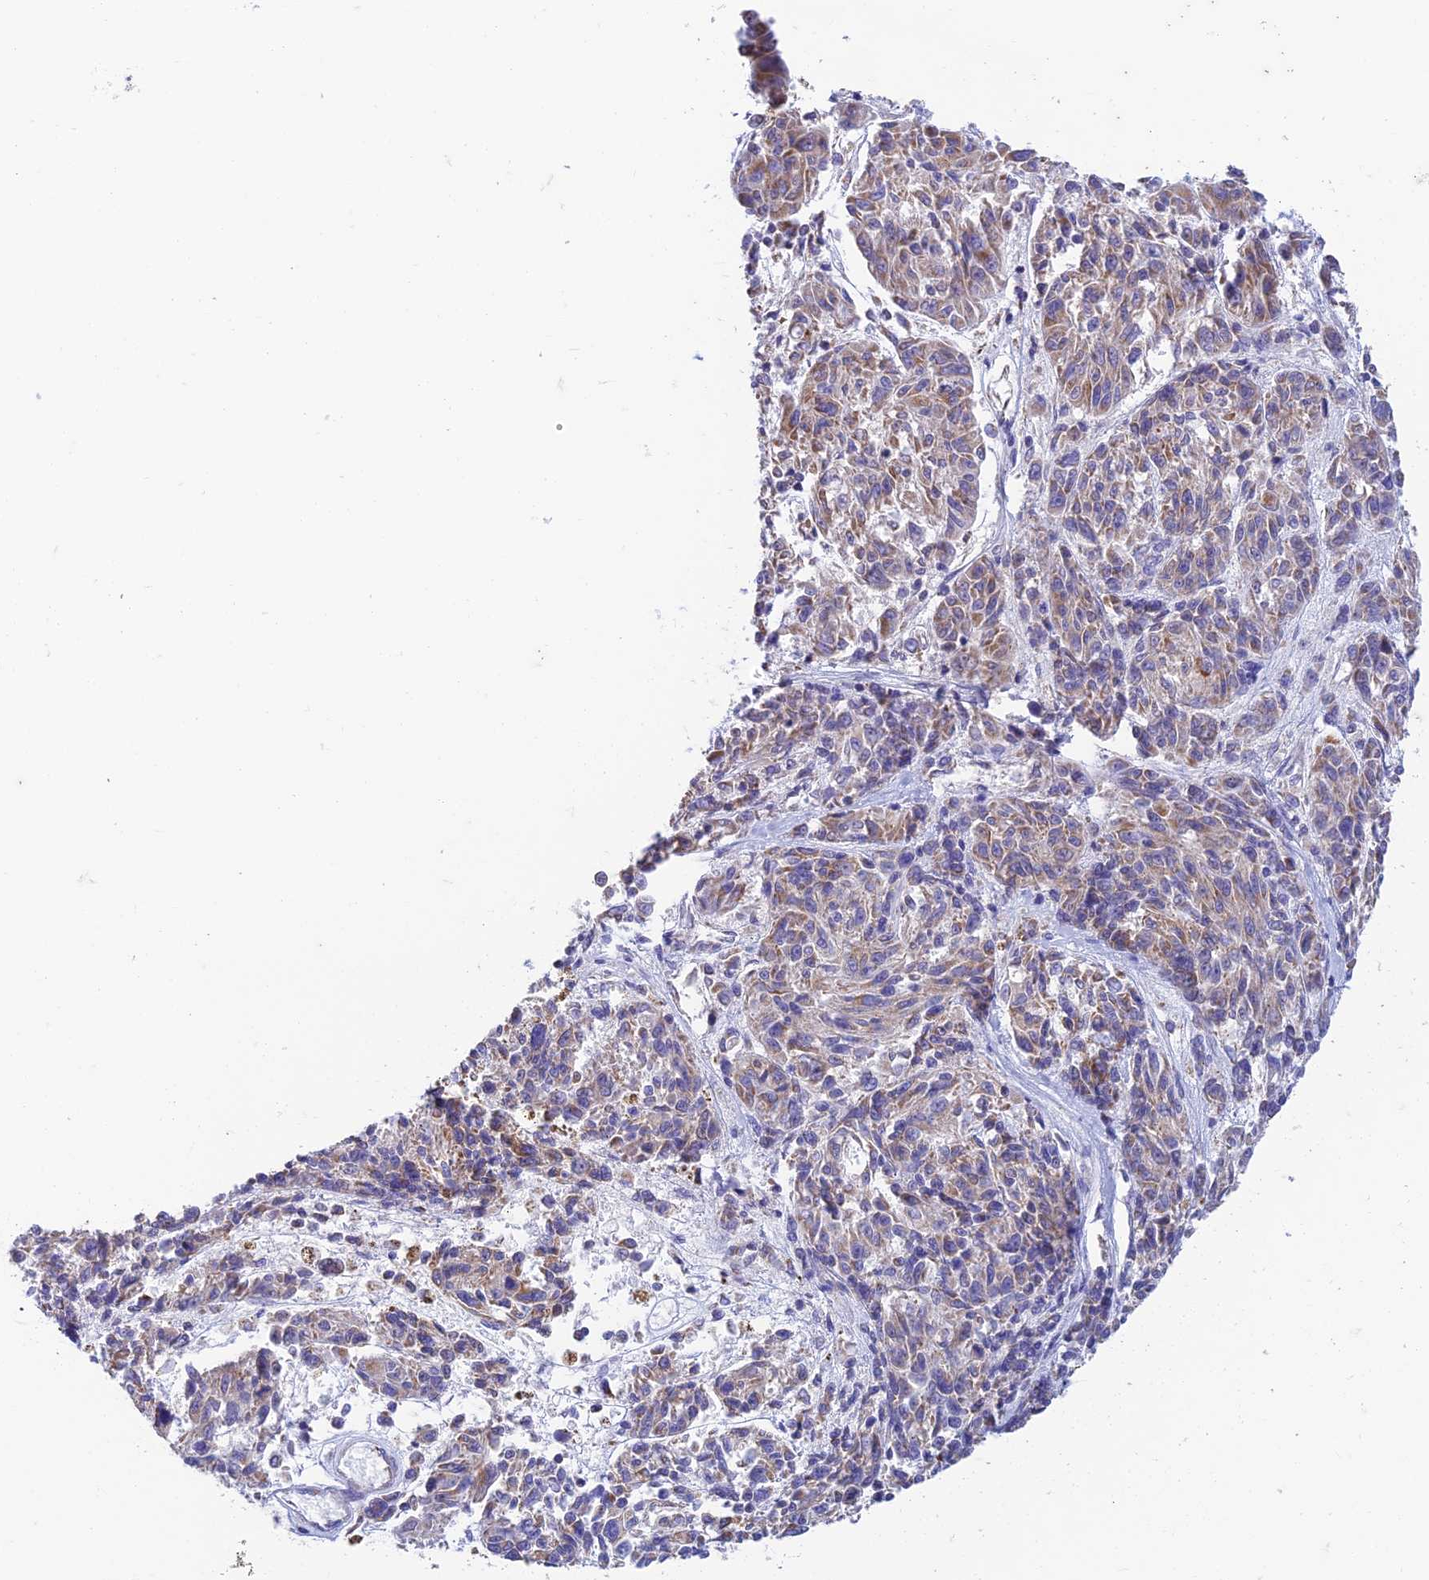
{"staining": {"intensity": "weak", "quantity": "25%-75%", "location": "cytoplasmic/membranous"}, "tissue": "melanoma", "cell_type": "Tumor cells", "image_type": "cancer", "snomed": [{"axis": "morphology", "description": "Malignant melanoma, NOS"}, {"axis": "topography", "description": "Skin"}], "caption": "A high-resolution micrograph shows IHC staining of melanoma, which demonstrates weak cytoplasmic/membranous staining in about 25%-75% of tumor cells. (Brightfield microscopy of DAB IHC at high magnification).", "gene": "ZNF181", "patient": {"sex": "male", "age": 53}}